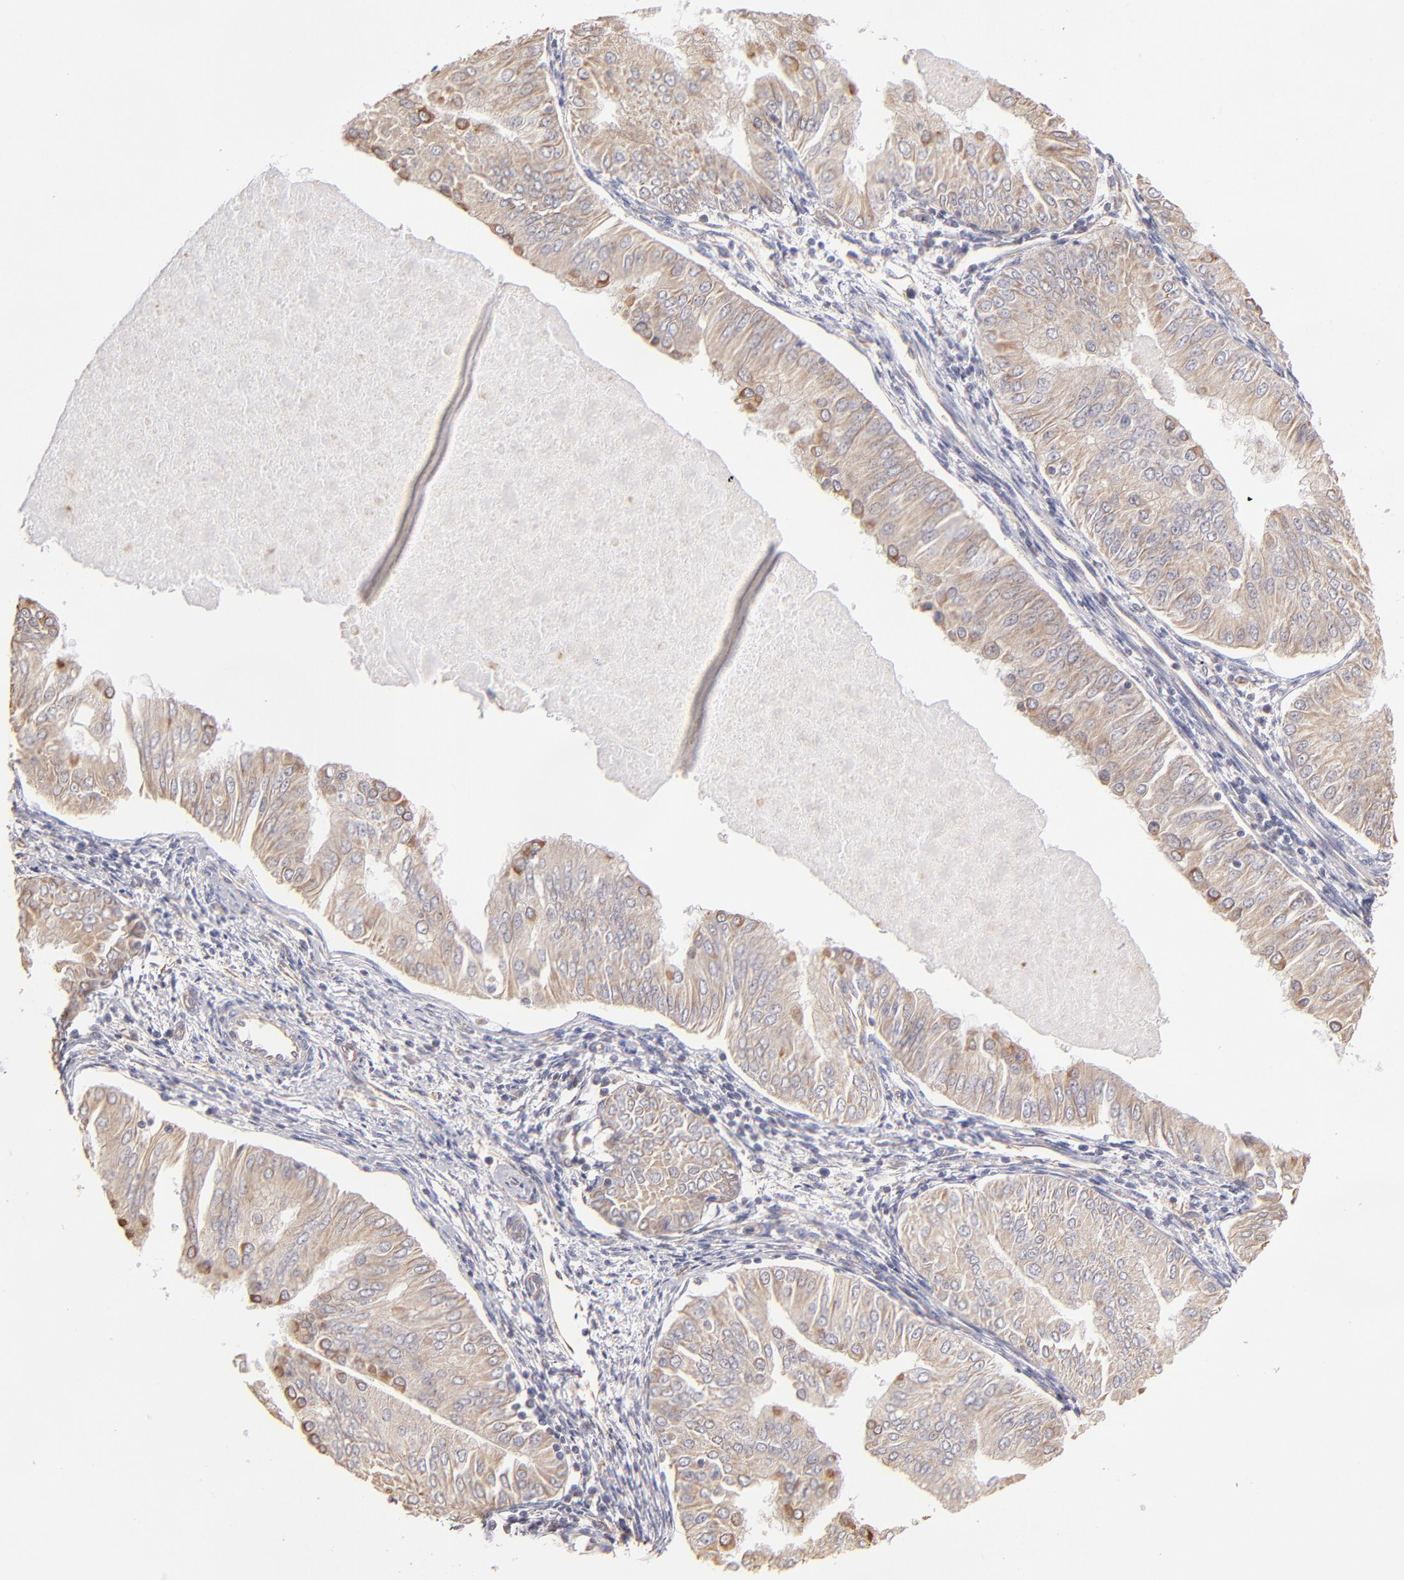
{"staining": {"intensity": "weak", "quantity": ">75%", "location": "cytoplasmic/membranous"}, "tissue": "endometrial cancer", "cell_type": "Tumor cells", "image_type": "cancer", "snomed": [{"axis": "morphology", "description": "Adenocarcinoma, NOS"}, {"axis": "topography", "description": "Endometrium"}], "caption": "Protein staining exhibits weak cytoplasmic/membranous expression in approximately >75% of tumor cells in endometrial cancer (adenocarcinoma).", "gene": "ABCC1", "patient": {"sex": "female", "age": 53}}